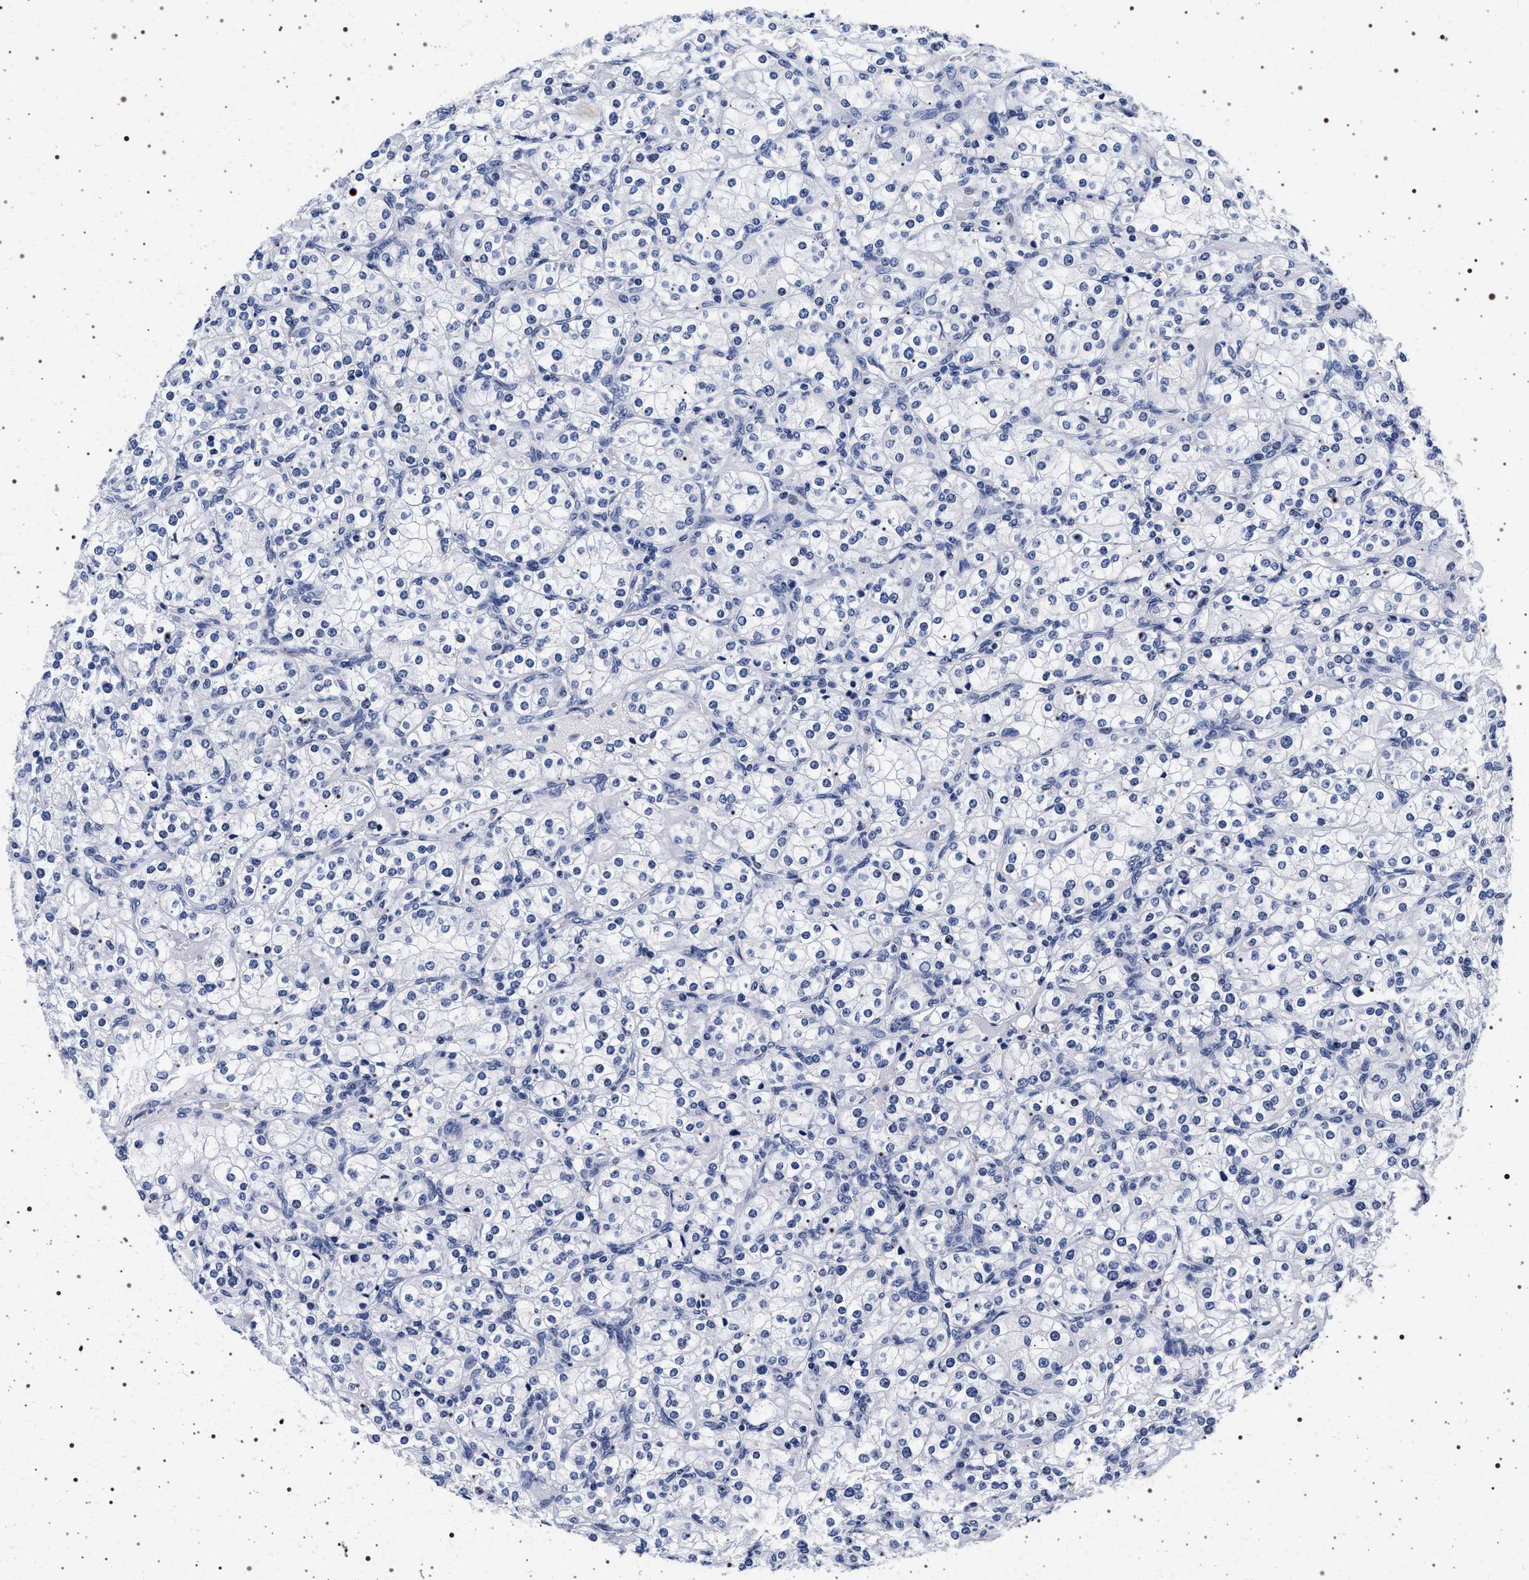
{"staining": {"intensity": "negative", "quantity": "none", "location": "none"}, "tissue": "renal cancer", "cell_type": "Tumor cells", "image_type": "cancer", "snomed": [{"axis": "morphology", "description": "Adenocarcinoma, NOS"}, {"axis": "topography", "description": "Kidney"}], "caption": "Tumor cells are negative for protein expression in human renal cancer (adenocarcinoma).", "gene": "SYN1", "patient": {"sex": "male", "age": 77}}